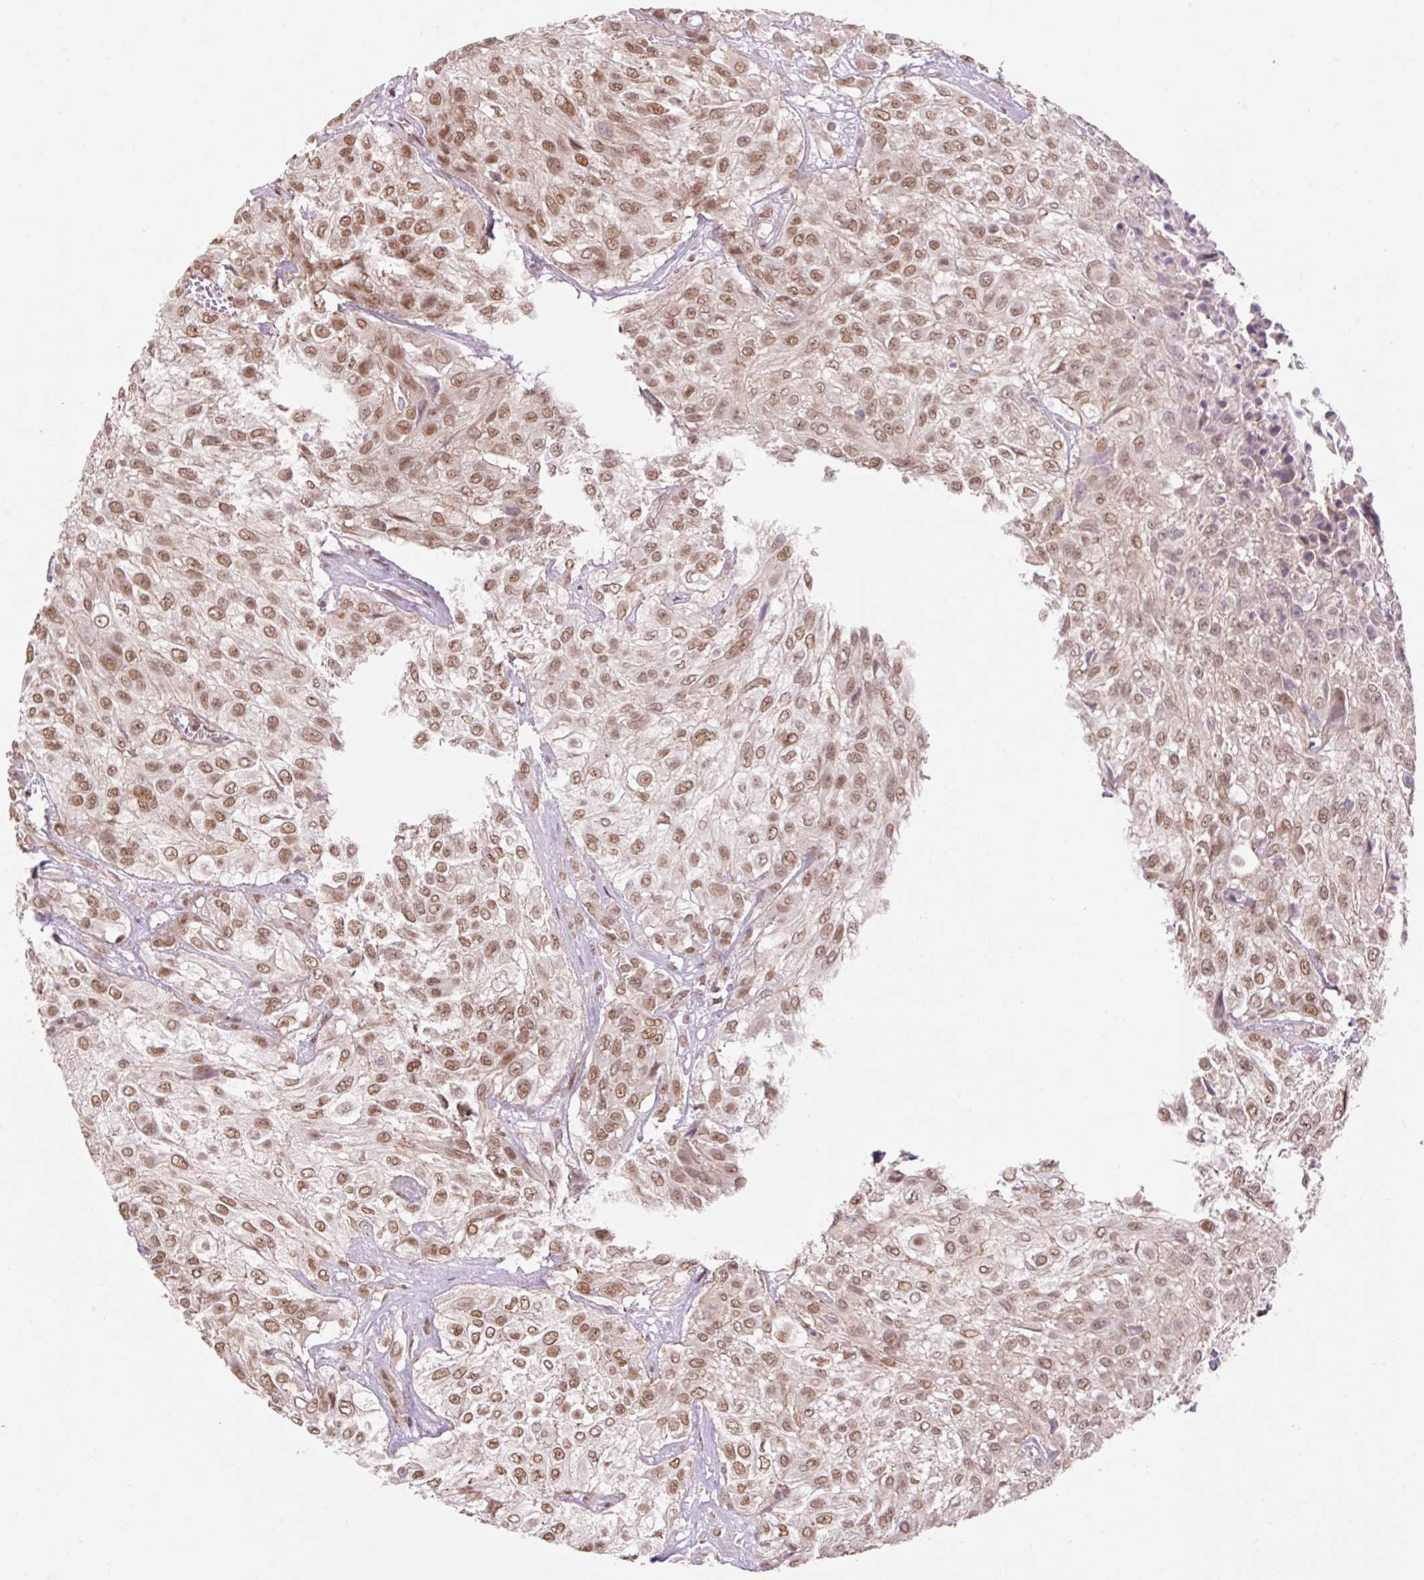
{"staining": {"intensity": "moderate", "quantity": ">75%", "location": "nuclear"}, "tissue": "urothelial cancer", "cell_type": "Tumor cells", "image_type": "cancer", "snomed": [{"axis": "morphology", "description": "Urothelial carcinoma, High grade"}, {"axis": "topography", "description": "Urinary bladder"}], "caption": "Protein expression analysis of high-grade urothelial carcinoma displays moderate nuclear expression in about >75% of tumor cells.", "gene": "NPIPB12", "patient": {"sex": "male", "age": 57}}